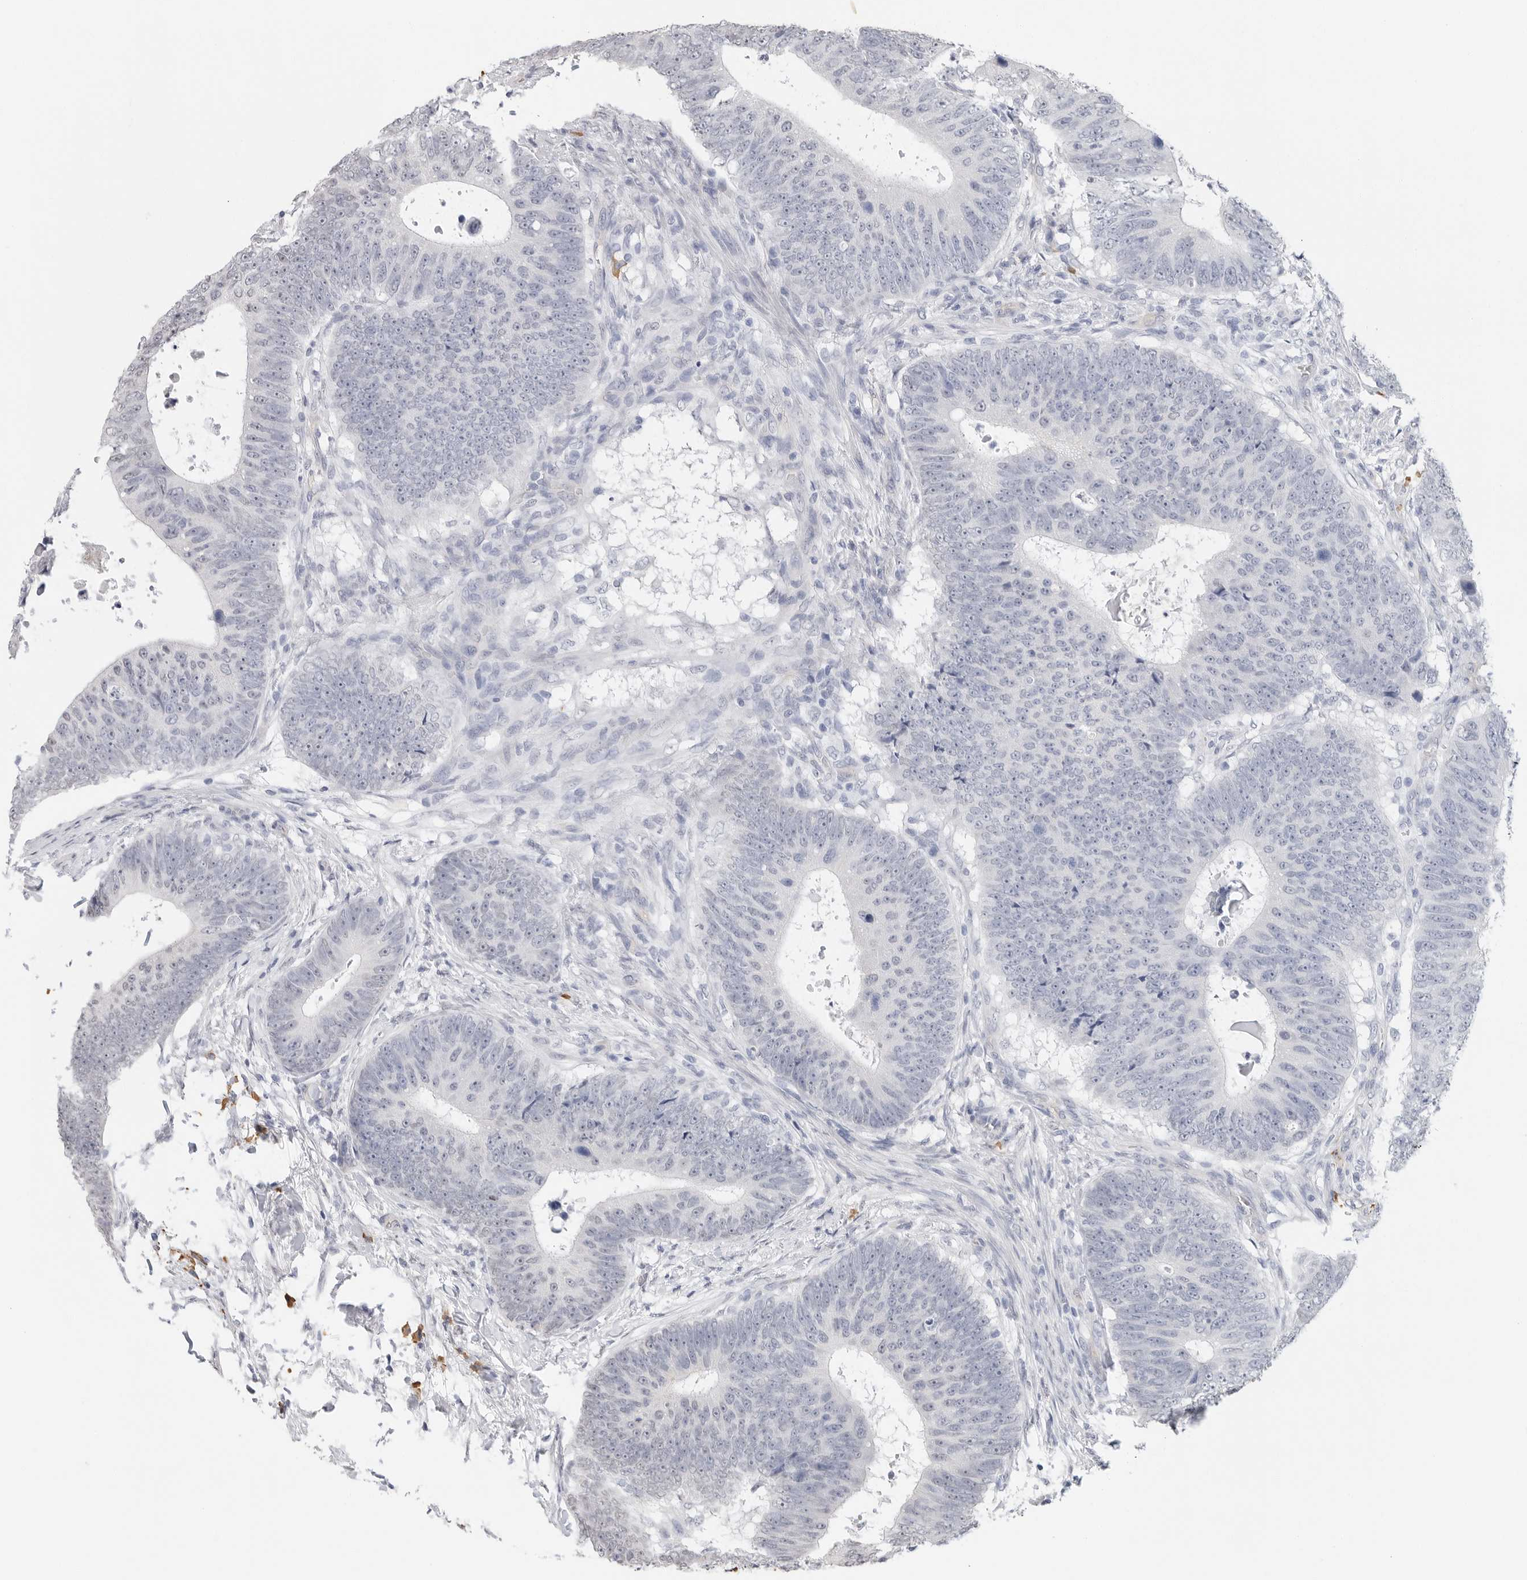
{"staining": {"intensity": "negative", "quantity": "none", "location": "none"}, "tissue": "colorectal cancer", "cell_type": "Tumor cells", "image_type": "cancer", "snomed": [{"axis": "morphology", "description": "Adenocarcinoma, NOS"}, {"axis": "topography", "description": "Colon"}], "caption": "Immunohistochemical staining of colorectal cancer shows no significant expression in tumor cells.", "gene": "ARHGEF10", "patient": {"sex": "male", "age": 56}}